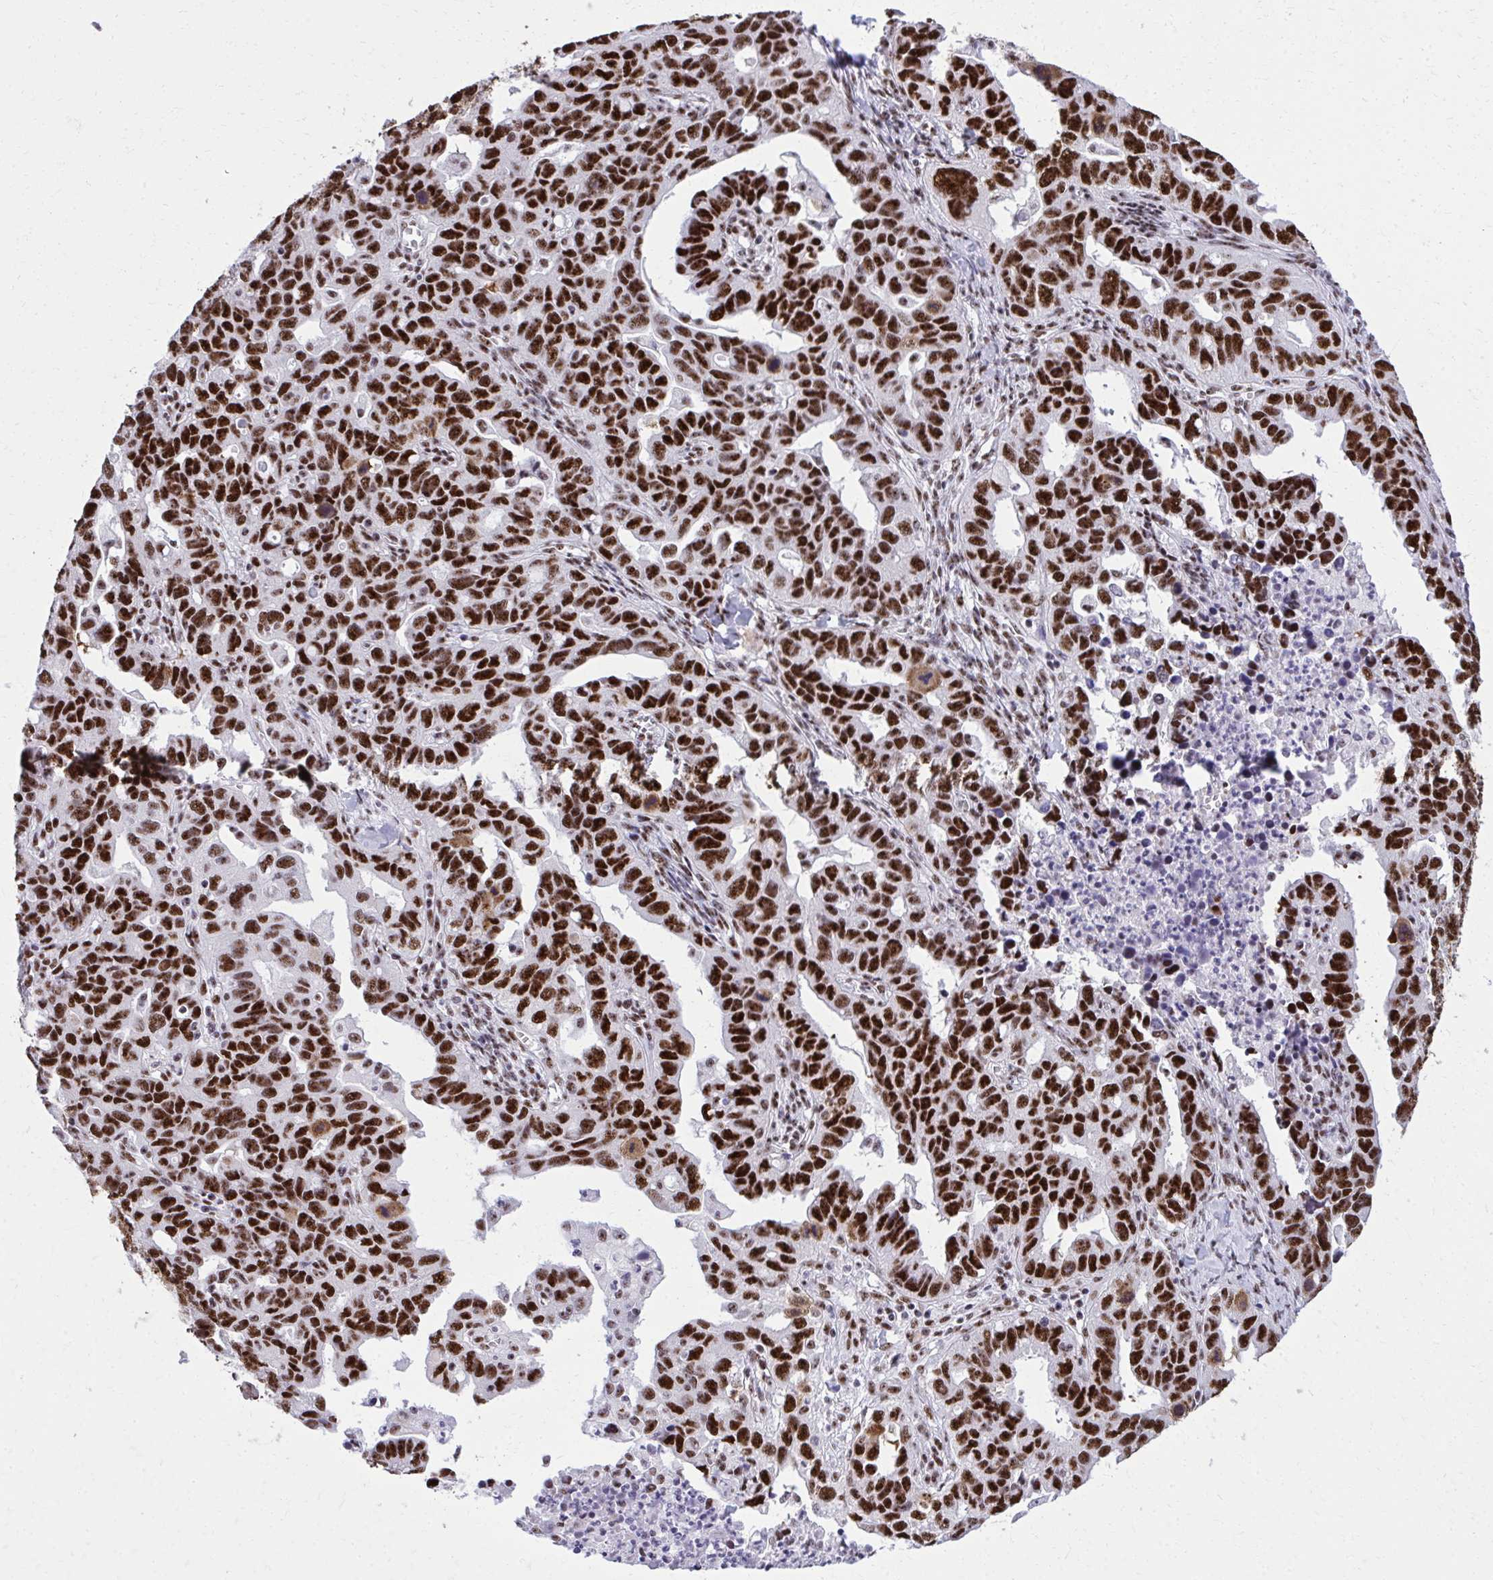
{"staining": {"intensity": "strong", "quantity": ">75%", "location": "nuclear"}, "tissue": "ovarian cancer", "cell_type": "Tumor cells", "image_type": "cancer", "snomed": [{"axis": "morphology", "description": "Cystadenocarcinoma, serous, NOS"}, {"axis": "topography", "description": "Ovary"}], "caption": "Immunohistochemical staining of ovarian cancer (serous cystadenocarcinoma) displays strong nuclear protein expression in about >75% of tumor cells.", "gene": "PELP1", "patient": {"sex": "female", "age": 69}}